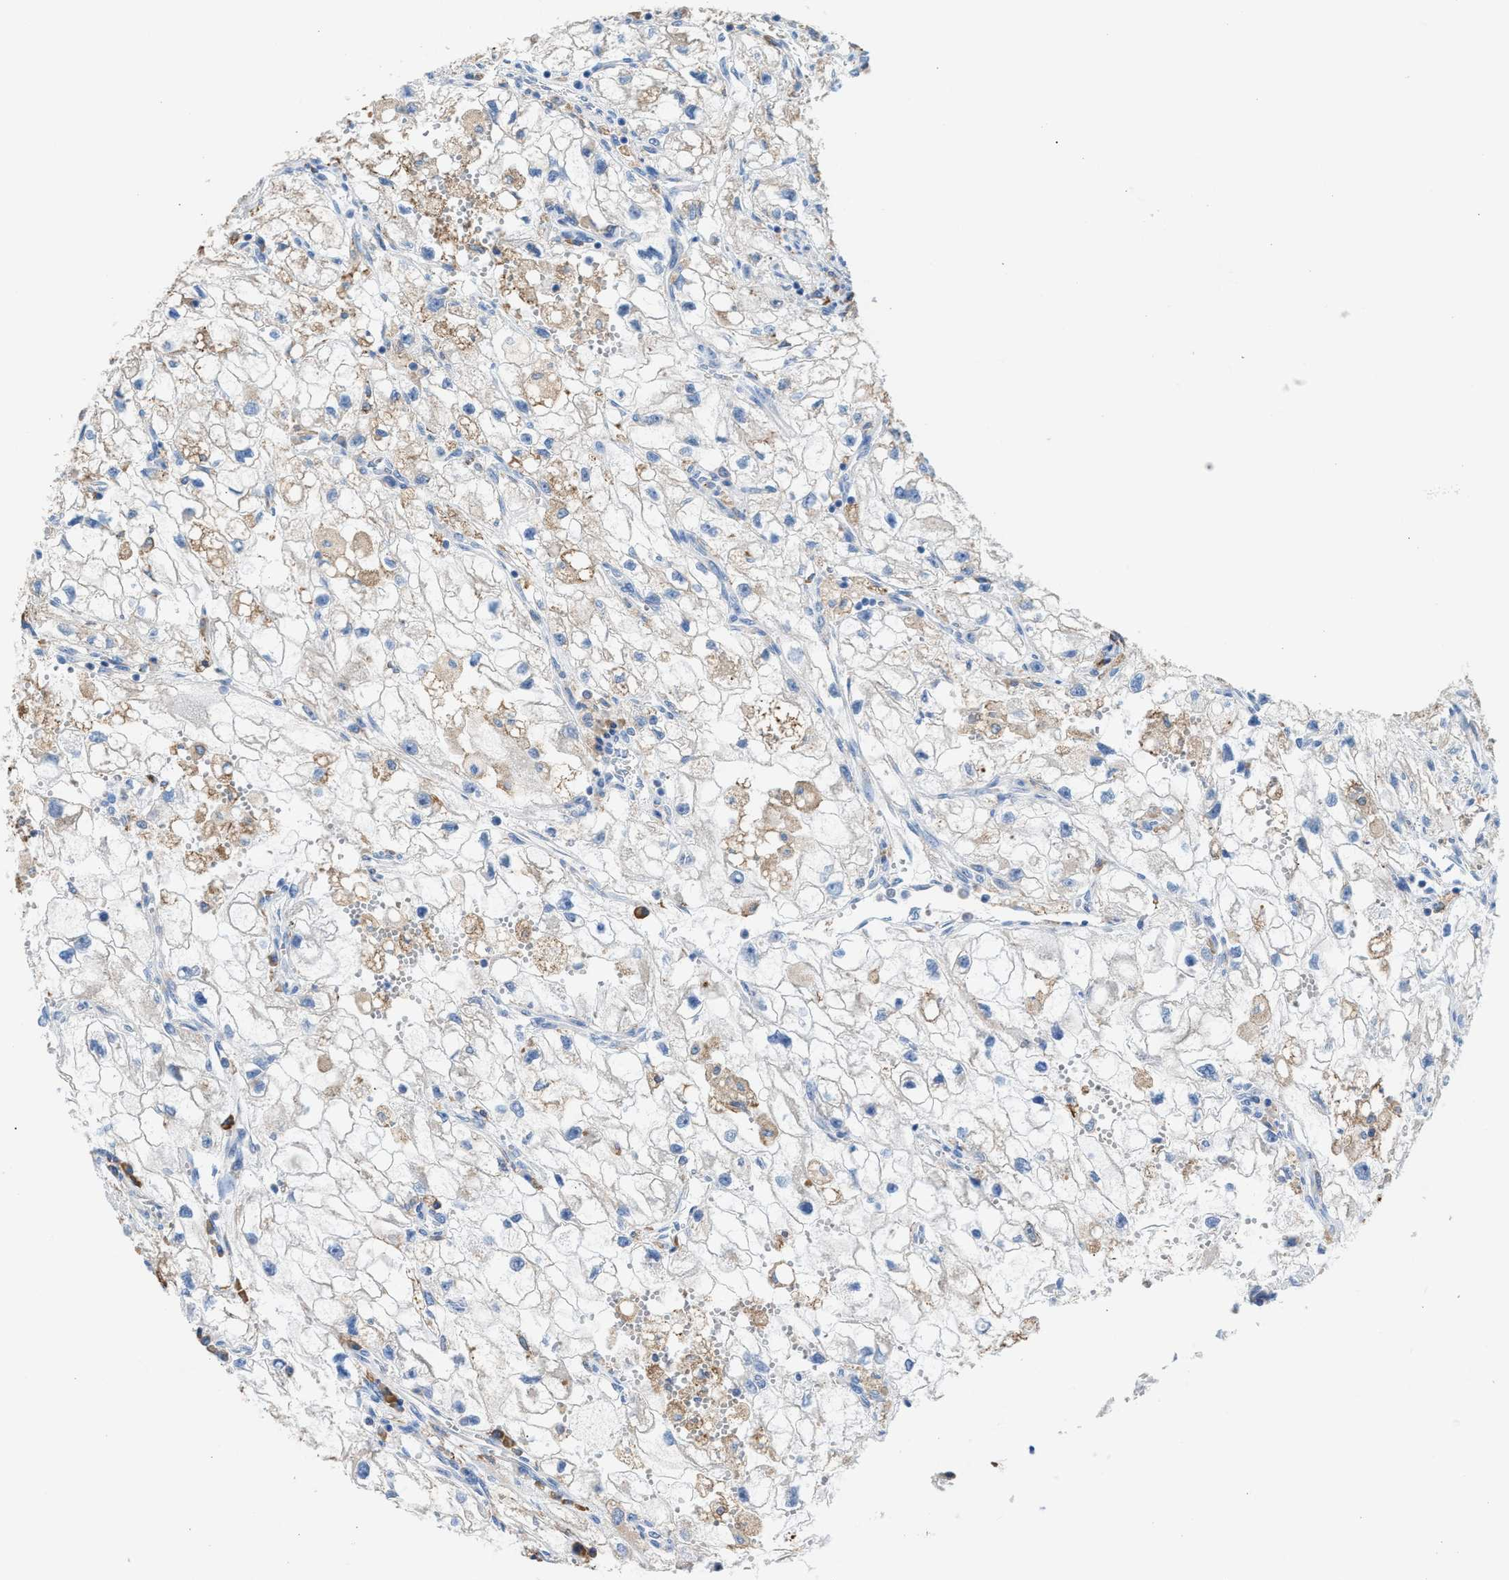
{"staining": {"intensity": "negative", "quantity": "none", "location": "none"}, "tissue": "renal cancer", "cell_type": "Tumor cells", "image_type": "cancer", "snomed": [{"axis": "morphology", "description": "Adenocarcinoma, NOS"}, {"axis": "topography", "description": "Kidney"}], "caption": "High power microscopy micrograph of an IHC histopathology image of renal cancer, revealing no significant positivity in tumor cells.", "gene": "CA3", "patient": {"sex": "female", "age": 70}}